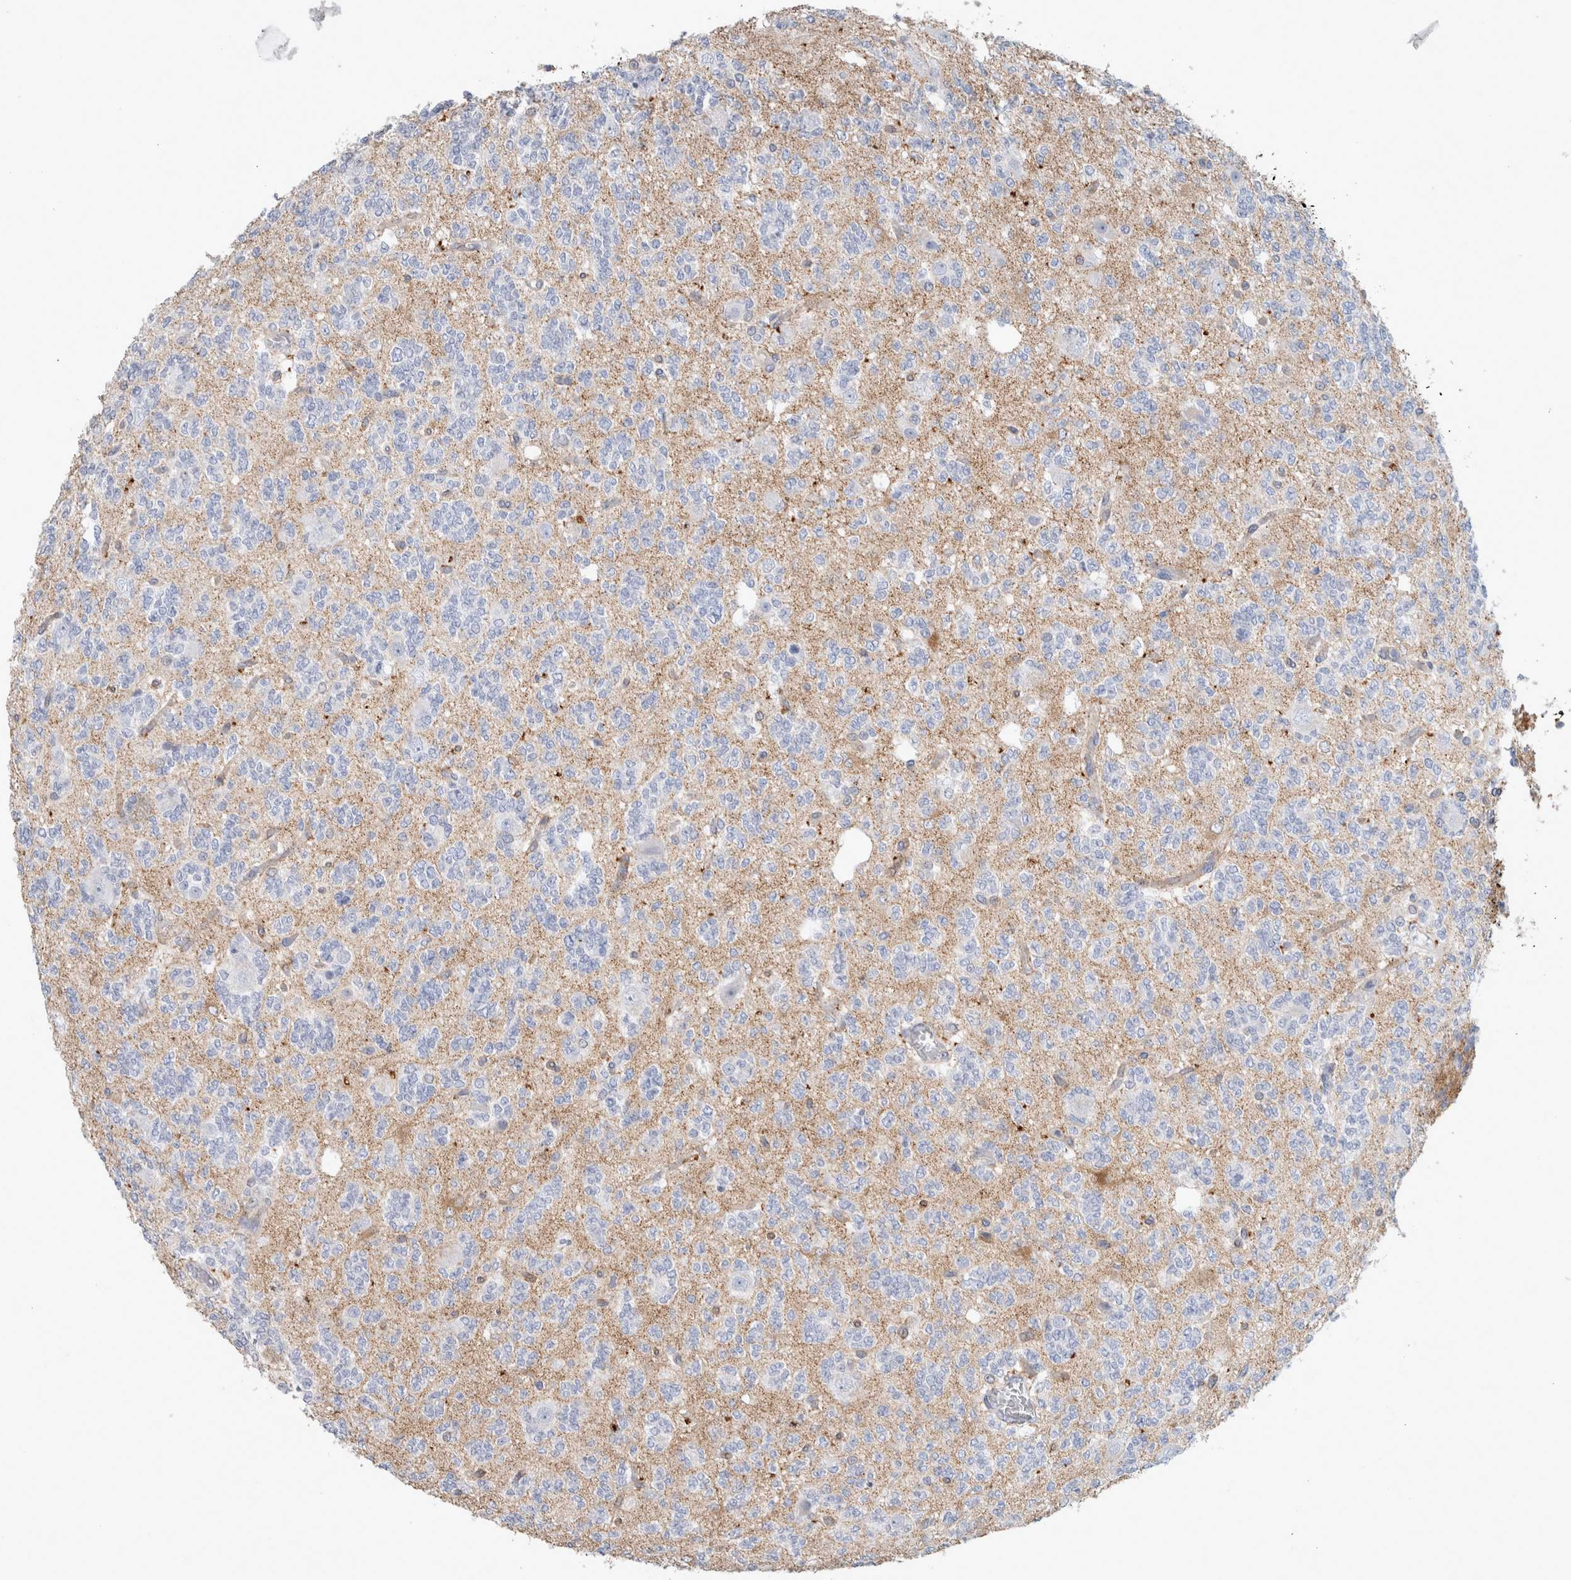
{"staining": {"intensity": "negative", "quantity": "none", "location": "none"}, "tissue": "glioma", "cell_type": "Tumor cells", "image_type": "cancer", "snomed": [{"axis": "morphology", "description": "Glioma, malignant, Low grade"}, {"axis": "topography", "description": "Brain"}], "caption": "Tumor cells are negative for brown protein staining in glioma. (DAB immunohistochemistry with hematoxylin counter stain).", "gene": "CD55", "patient": {"sex": "male", "age": 38}}